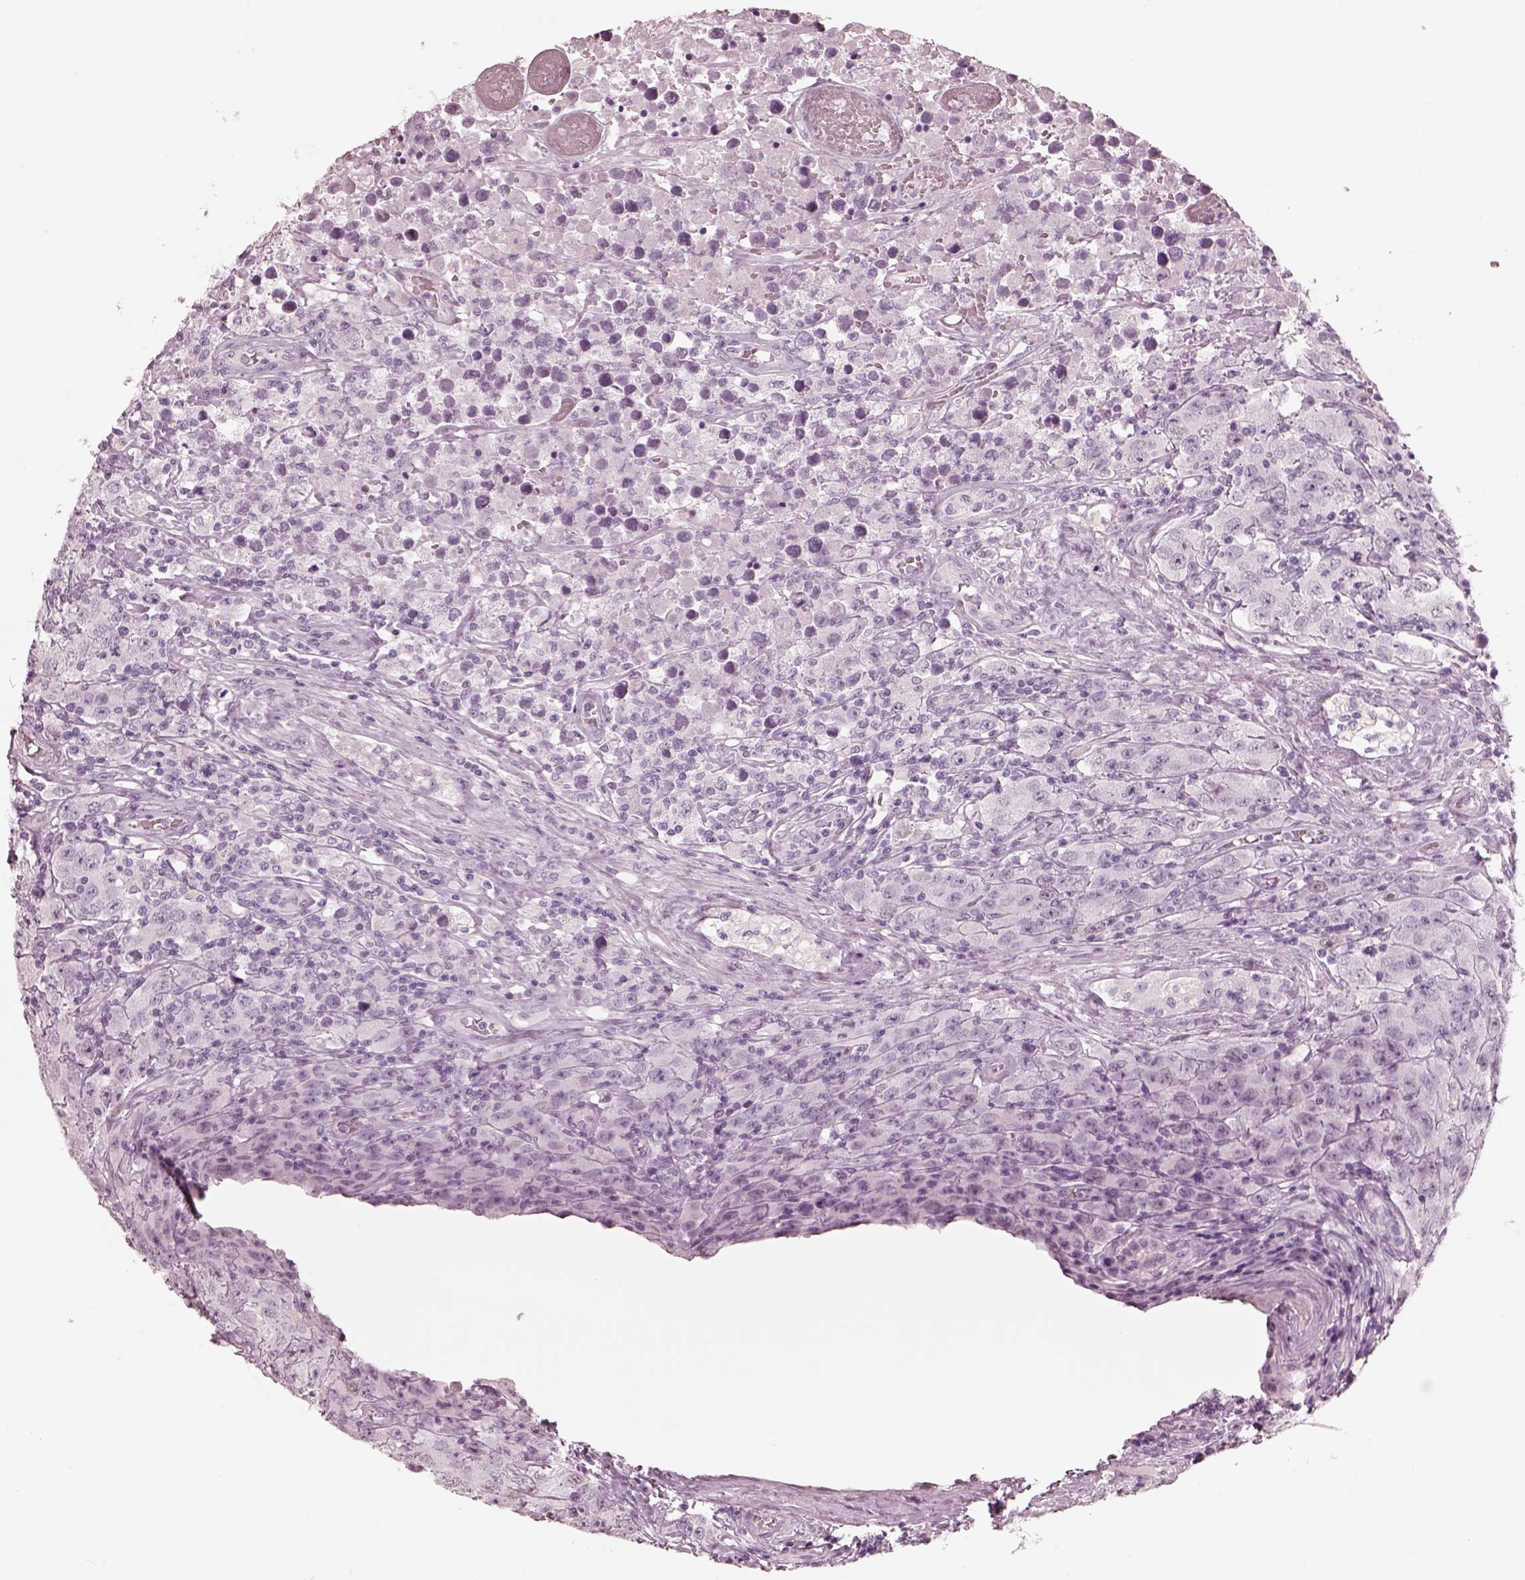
{"staining": {"intensity": "negative", "quantity": "none", "location": "none"}, "tissue": "testis cancer", "cell_type": "Tumor cells", "image_type": "cancer", "snomed": [{"axis": "morphology", "description": "Seminoma, NOS"}, {"axis": "topography", "description": "Testis"}], "caption": "DAB (3,3'-diaminobenzidine) immunohistochemical staining of human testis cancer shows no significant staining in tumor cells.", "gene": "KRTAP24-1", "patient": {"sex": "male", "age": 52}}